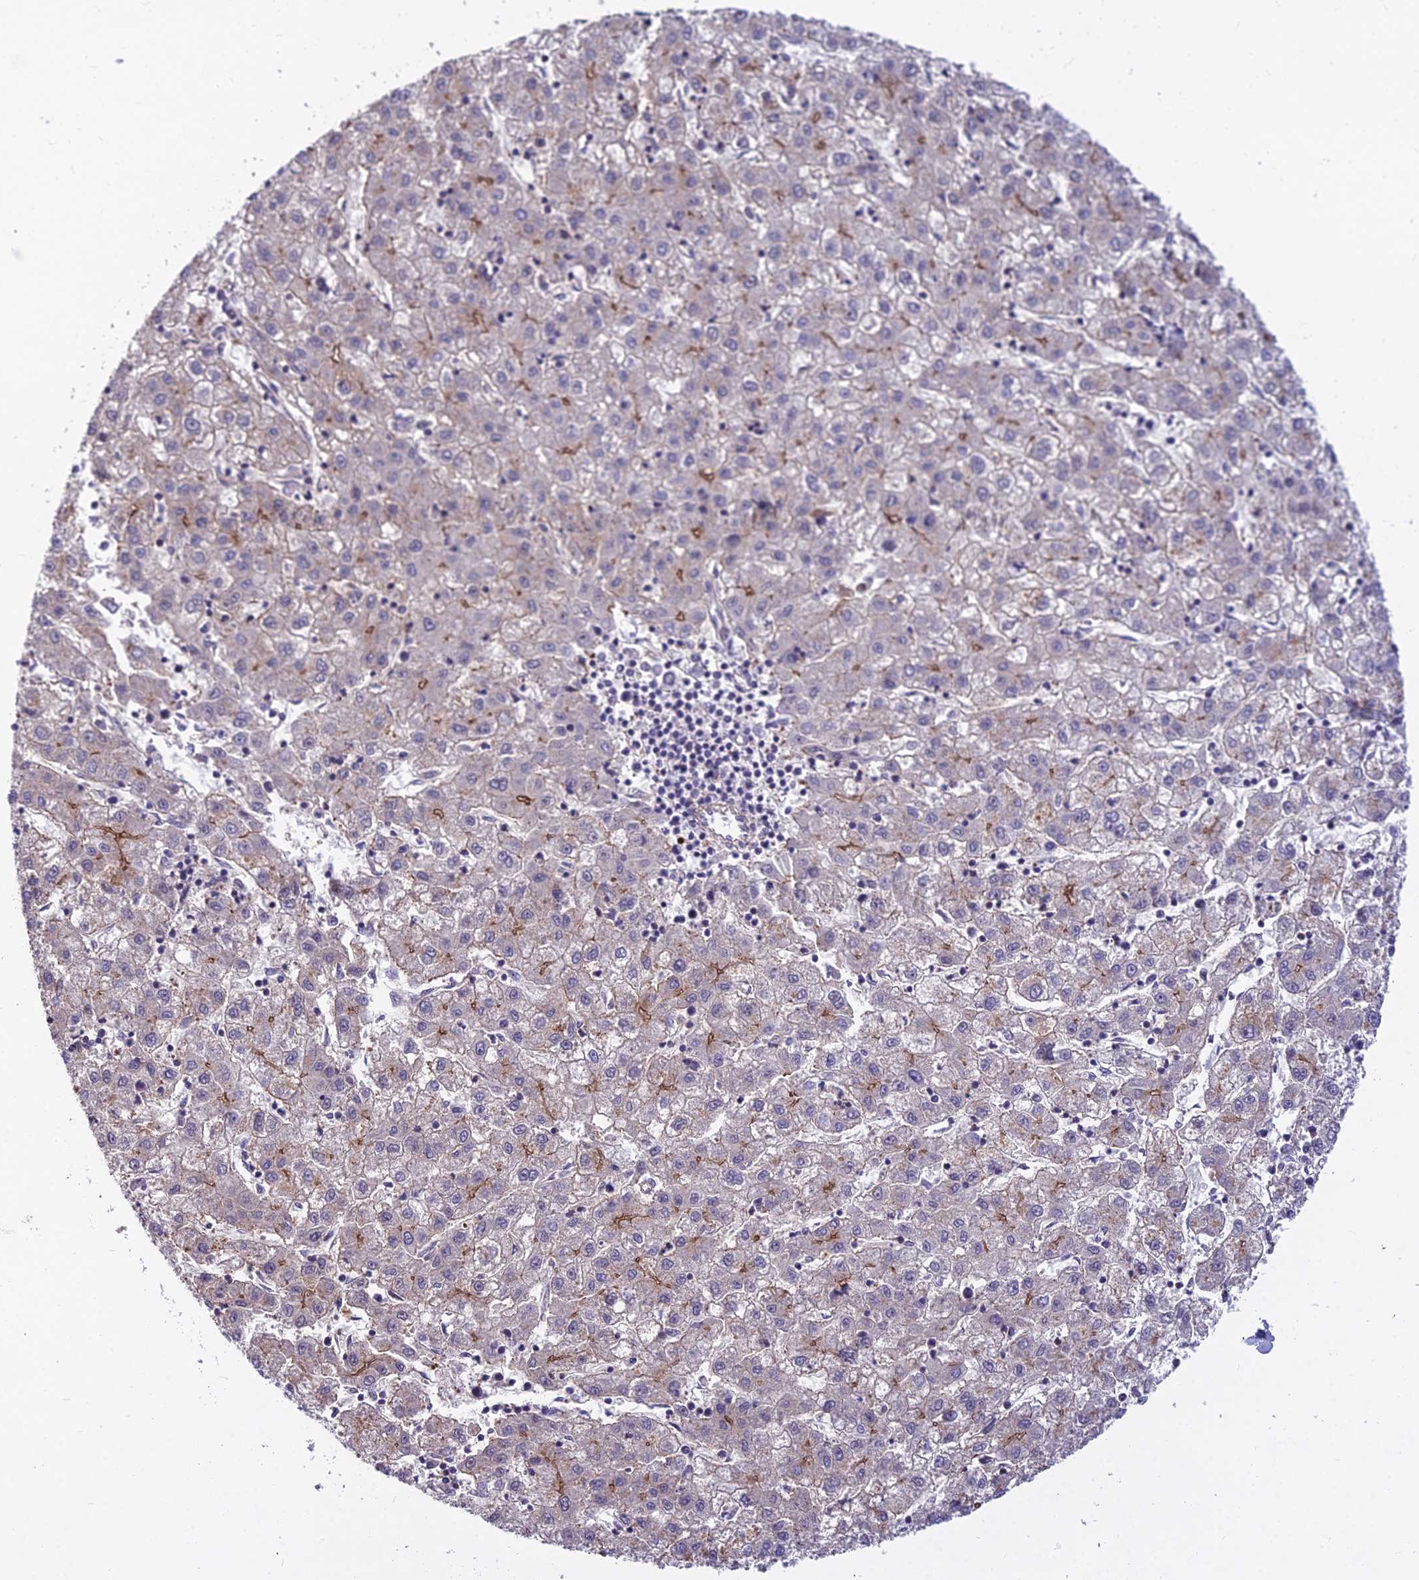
{"staining": {"intensity": "moderate", "quantity": "<25%", "location": "cytoplasmic/membranous"}, "tissue": "liver cancer", "cell_type": "Tumor cells", "image_type": "cancer", "snomed": [{"axis": "morphology", "description": "Carcinoma, Hepatocellular, NOS"}, {"axis": "topography", "description": "Liver"}], "caption": "Liver hepatocellular carcinoma was stained to show a protein in brown. There is low levels of moderate cytoplasmic/membranous staining in approximately <25% of tumor cells.", "gene": "GLYATL3", "patient": {"sex": "male", "age": 72}}